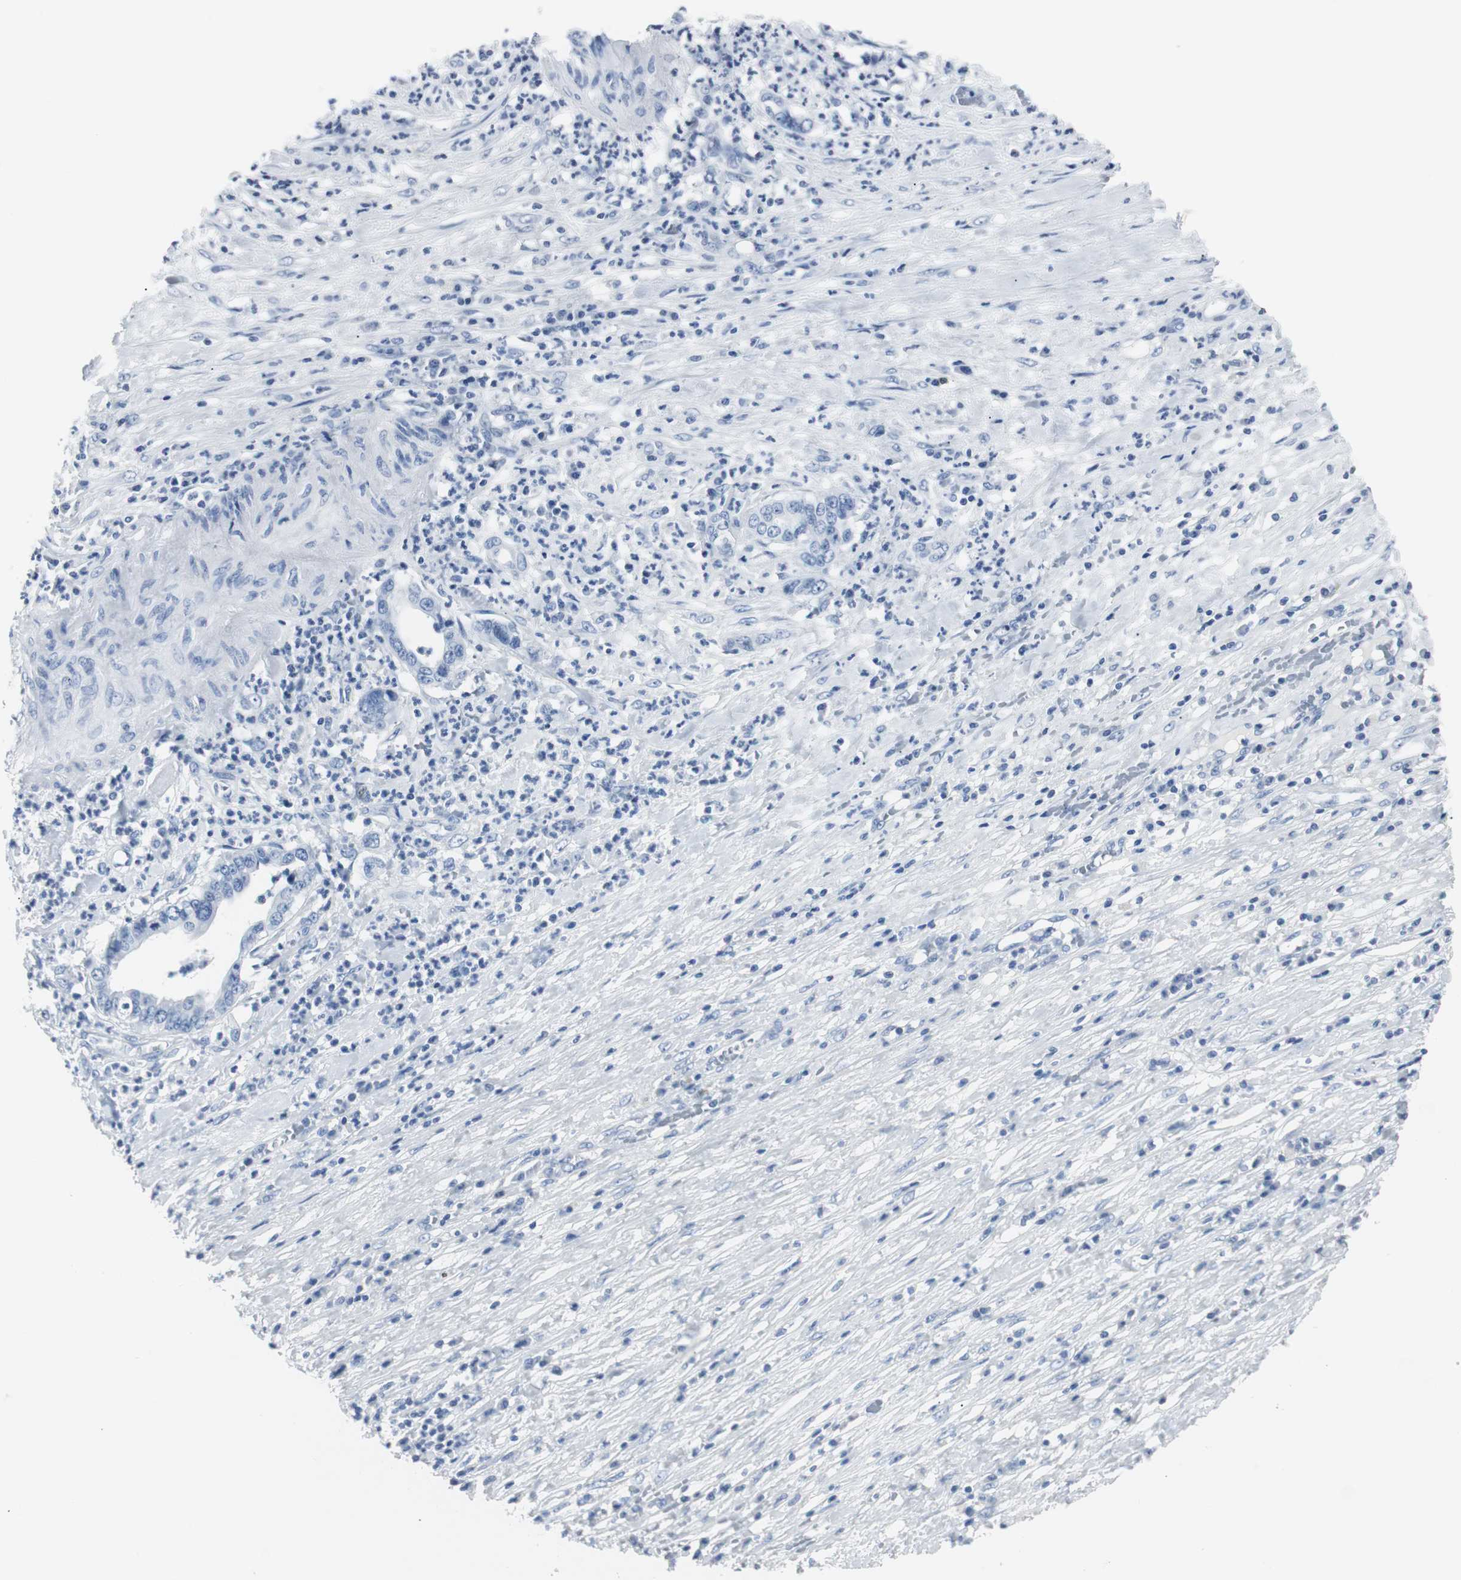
{"staining": {"intensity": "negative", "quantity": "none", "location": "none"}, "tissue": "liver cancer", "cell_type": "Tumor cells", "image_type": "cancer", "snomed": [{"axis": "morphology", "description": "Cholangiocarcinoma"}, {"axis": "topography", "description": "Liver"}], "caption": "An IHC image of liver cholangiocarcinoma is shown. There is no staining in tumor cells of liver cholangiocarcinoma. Nuclei are stained in blue.", "gene": "GAP43", "patient": {"sex": "female", "age": 61}}